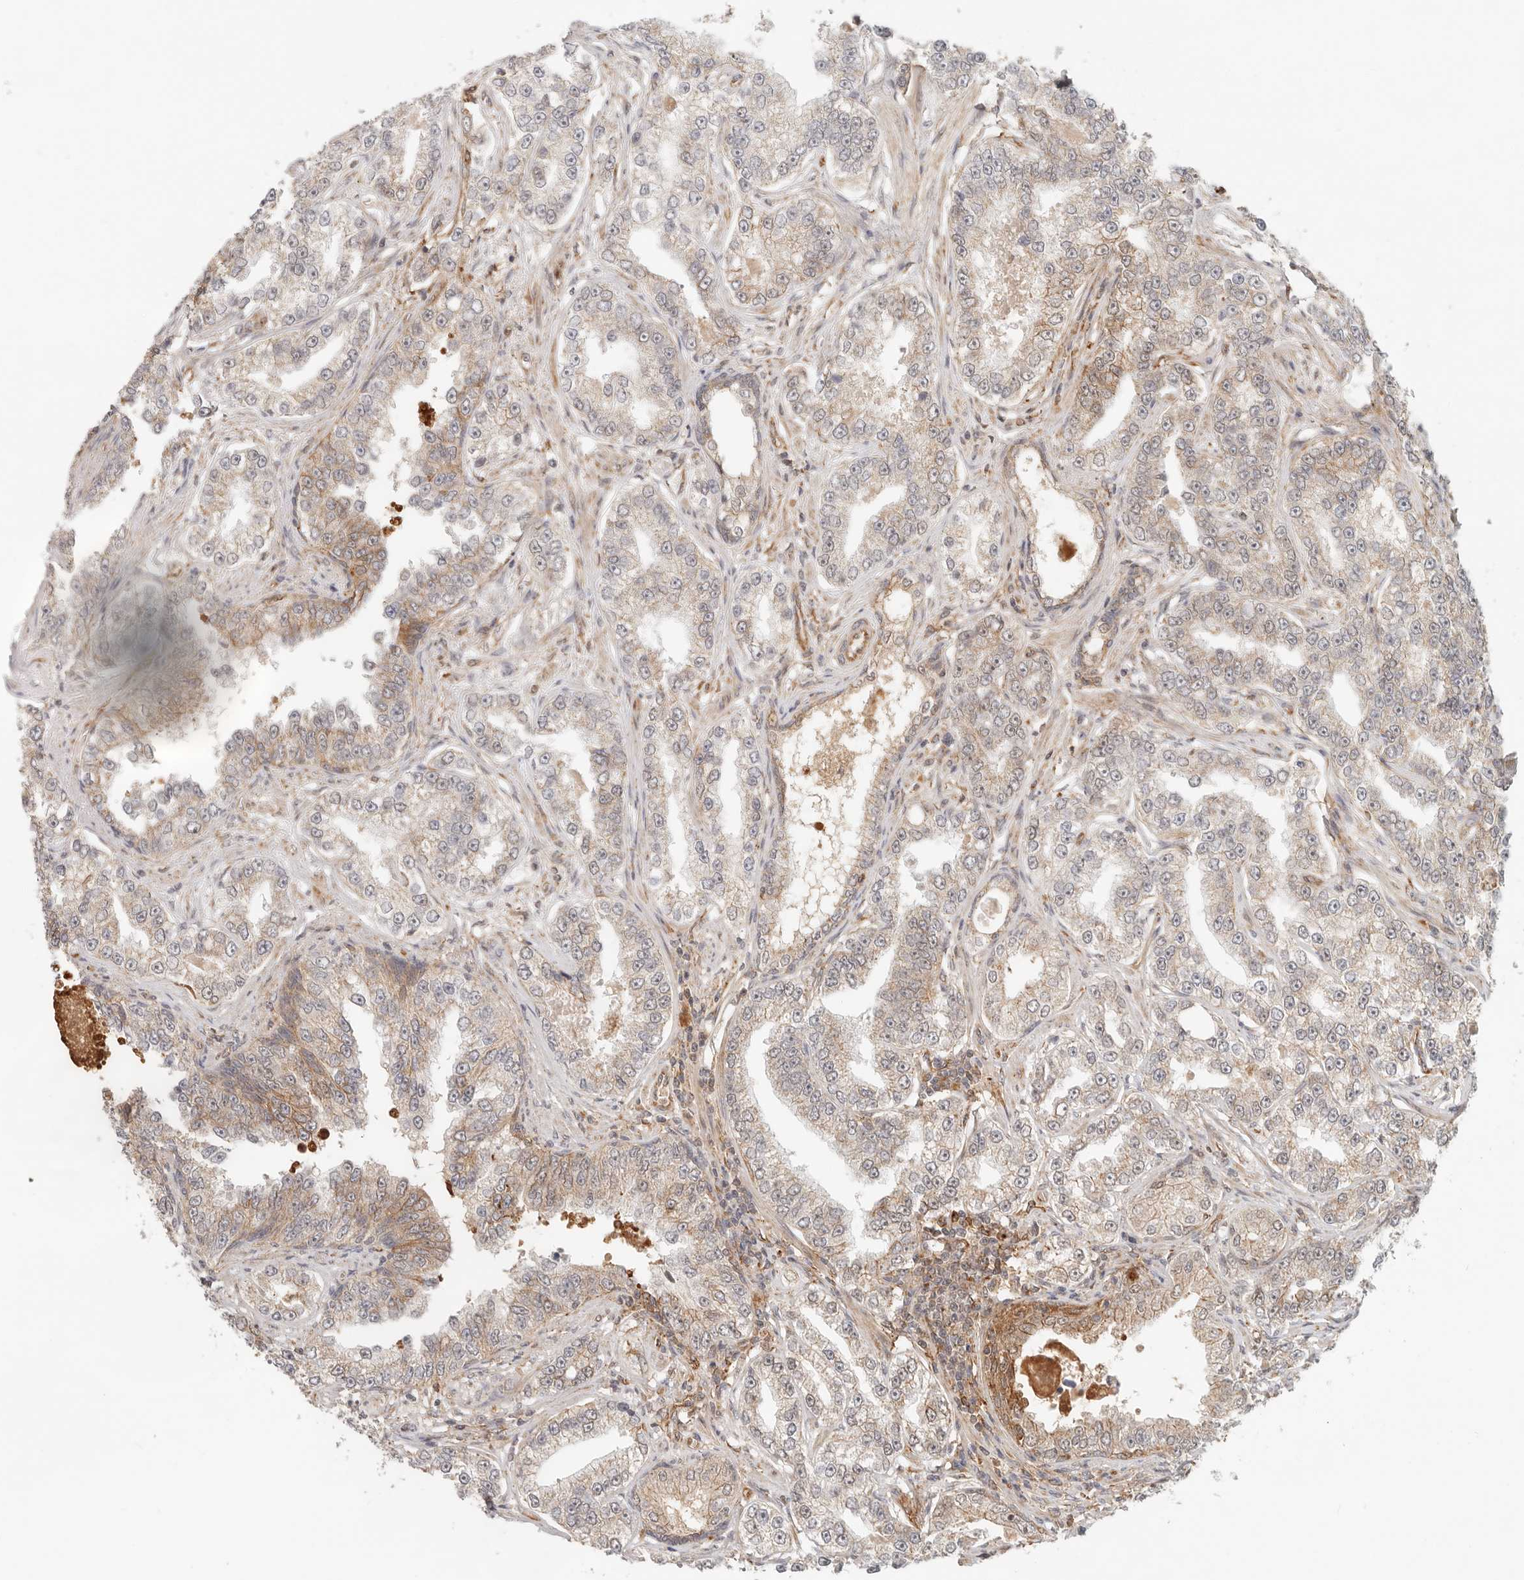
{"staining": {"intensity": "weak", "quantity": "25%-75%", "location": "cytoplasmic/membranous,nuclear"}, "tissue": "prostate cancer", "cell_type": "Tumor cells", "image_type": "cancer", "snomed": [{"axis": "morphology", "description": "Normal tissue, NOS"}, {"axis": "morphology", "description": "Adenocarcinoma, High grade"}, {"axis": "topography", "description": "Prostate"}], "caption": "About 25%-75% of tumor cells in adenocarcinoma (high-grade) (prostate) exhibit weak cytoplasmic/membranous and nuclear protein expression as visualized by brown immunohistochemical staining.", "gene": "HEXD", "patient": {"sex": "male", "age": 83}}